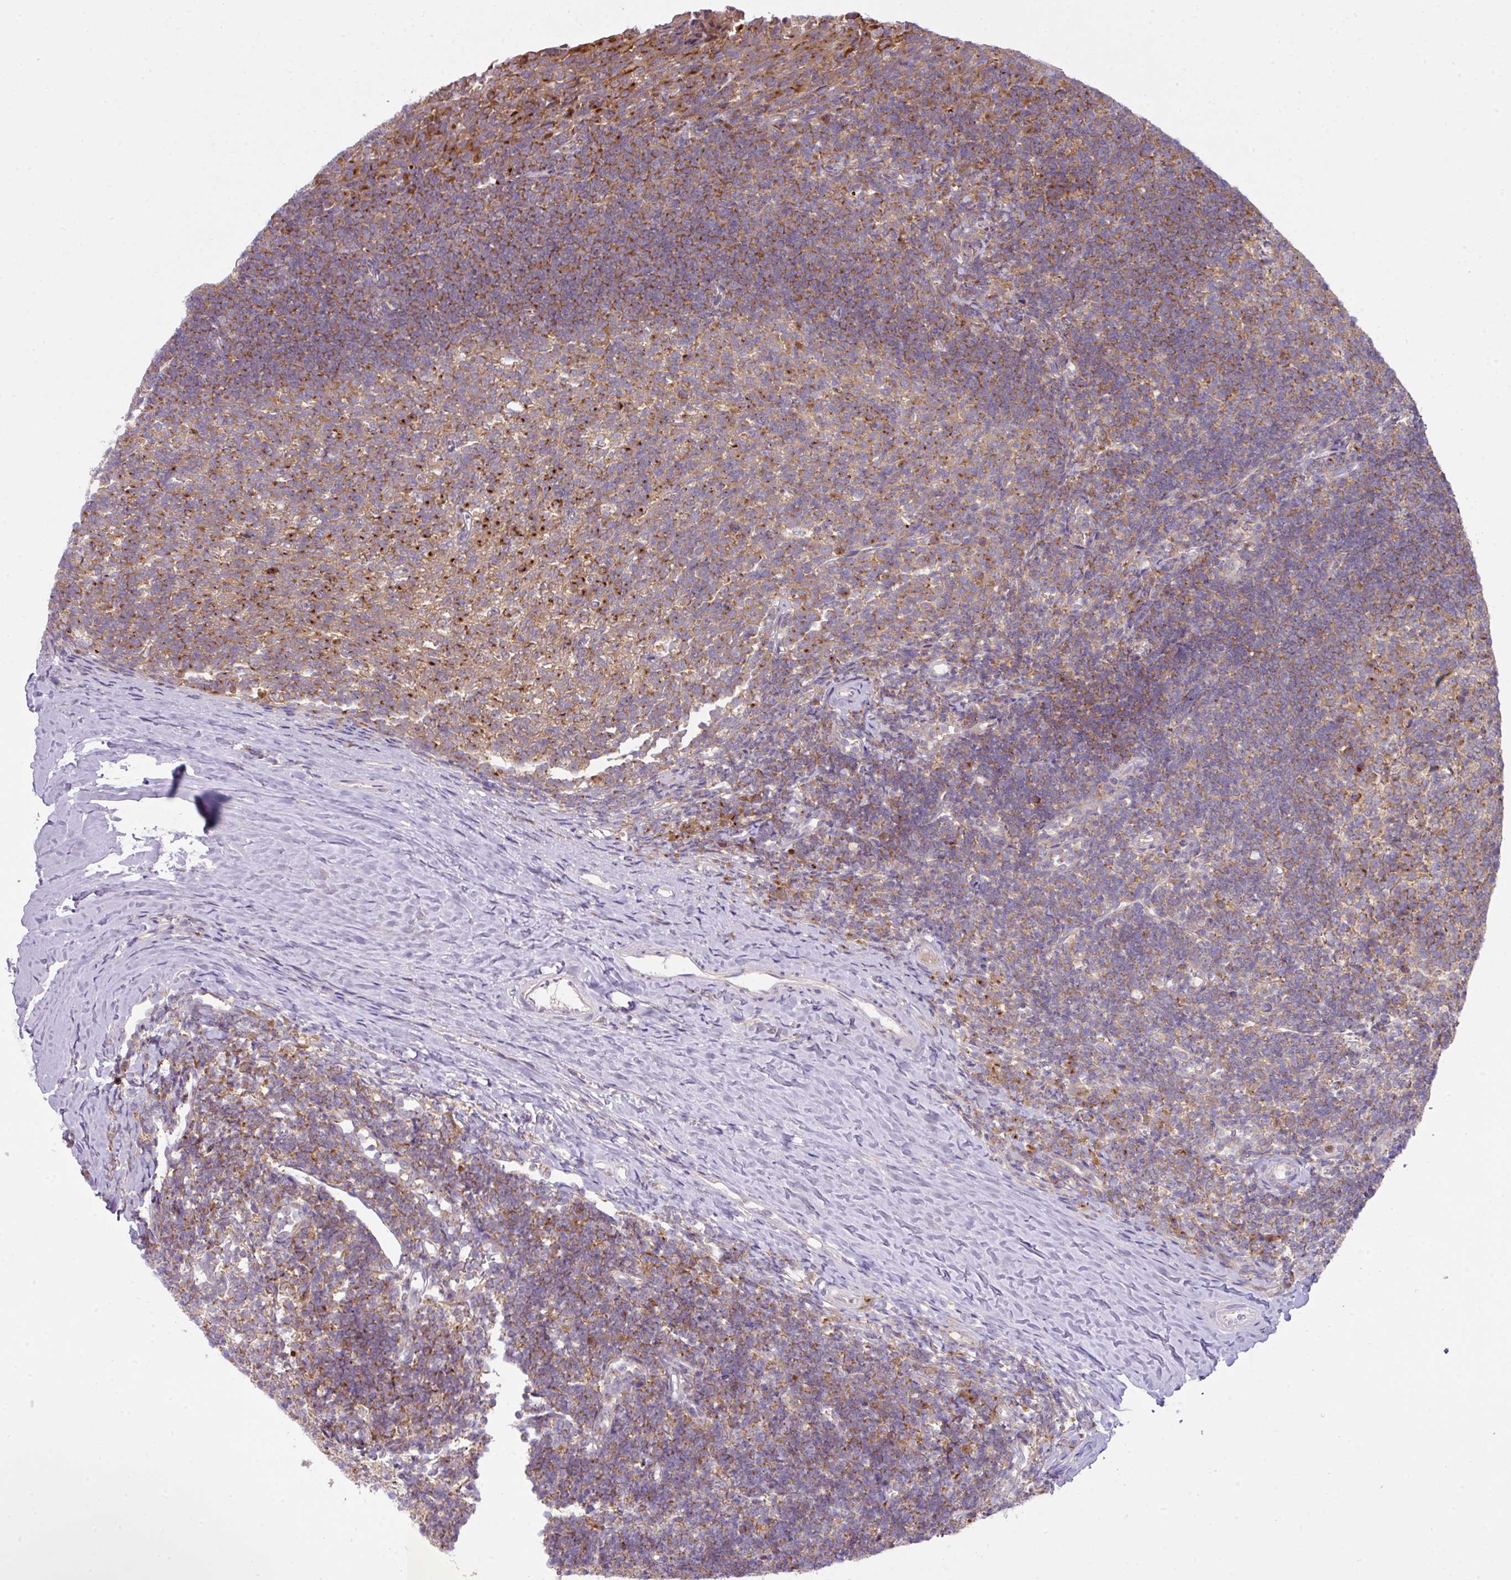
{"staining": {"intensity": "moderate", "quantity": "25%-75%", "location": "cytoplasmic/membranous"}, "tissue": "tonsil", "cell_type": "Germinal center cells", "image_type": "normal", "snomed": [{"axis": "morphology", "description": "Normal tissue, NOS"}, {"axis": "topography", "description": "Tonsil"}], "caption": "A brown stain labels moderate cytoplasmic/membranous positivity of a protein in germinal center cells of normal tonsil.", "gene": "VTI1A", "patient": {"sex": "female", "age": 10}}